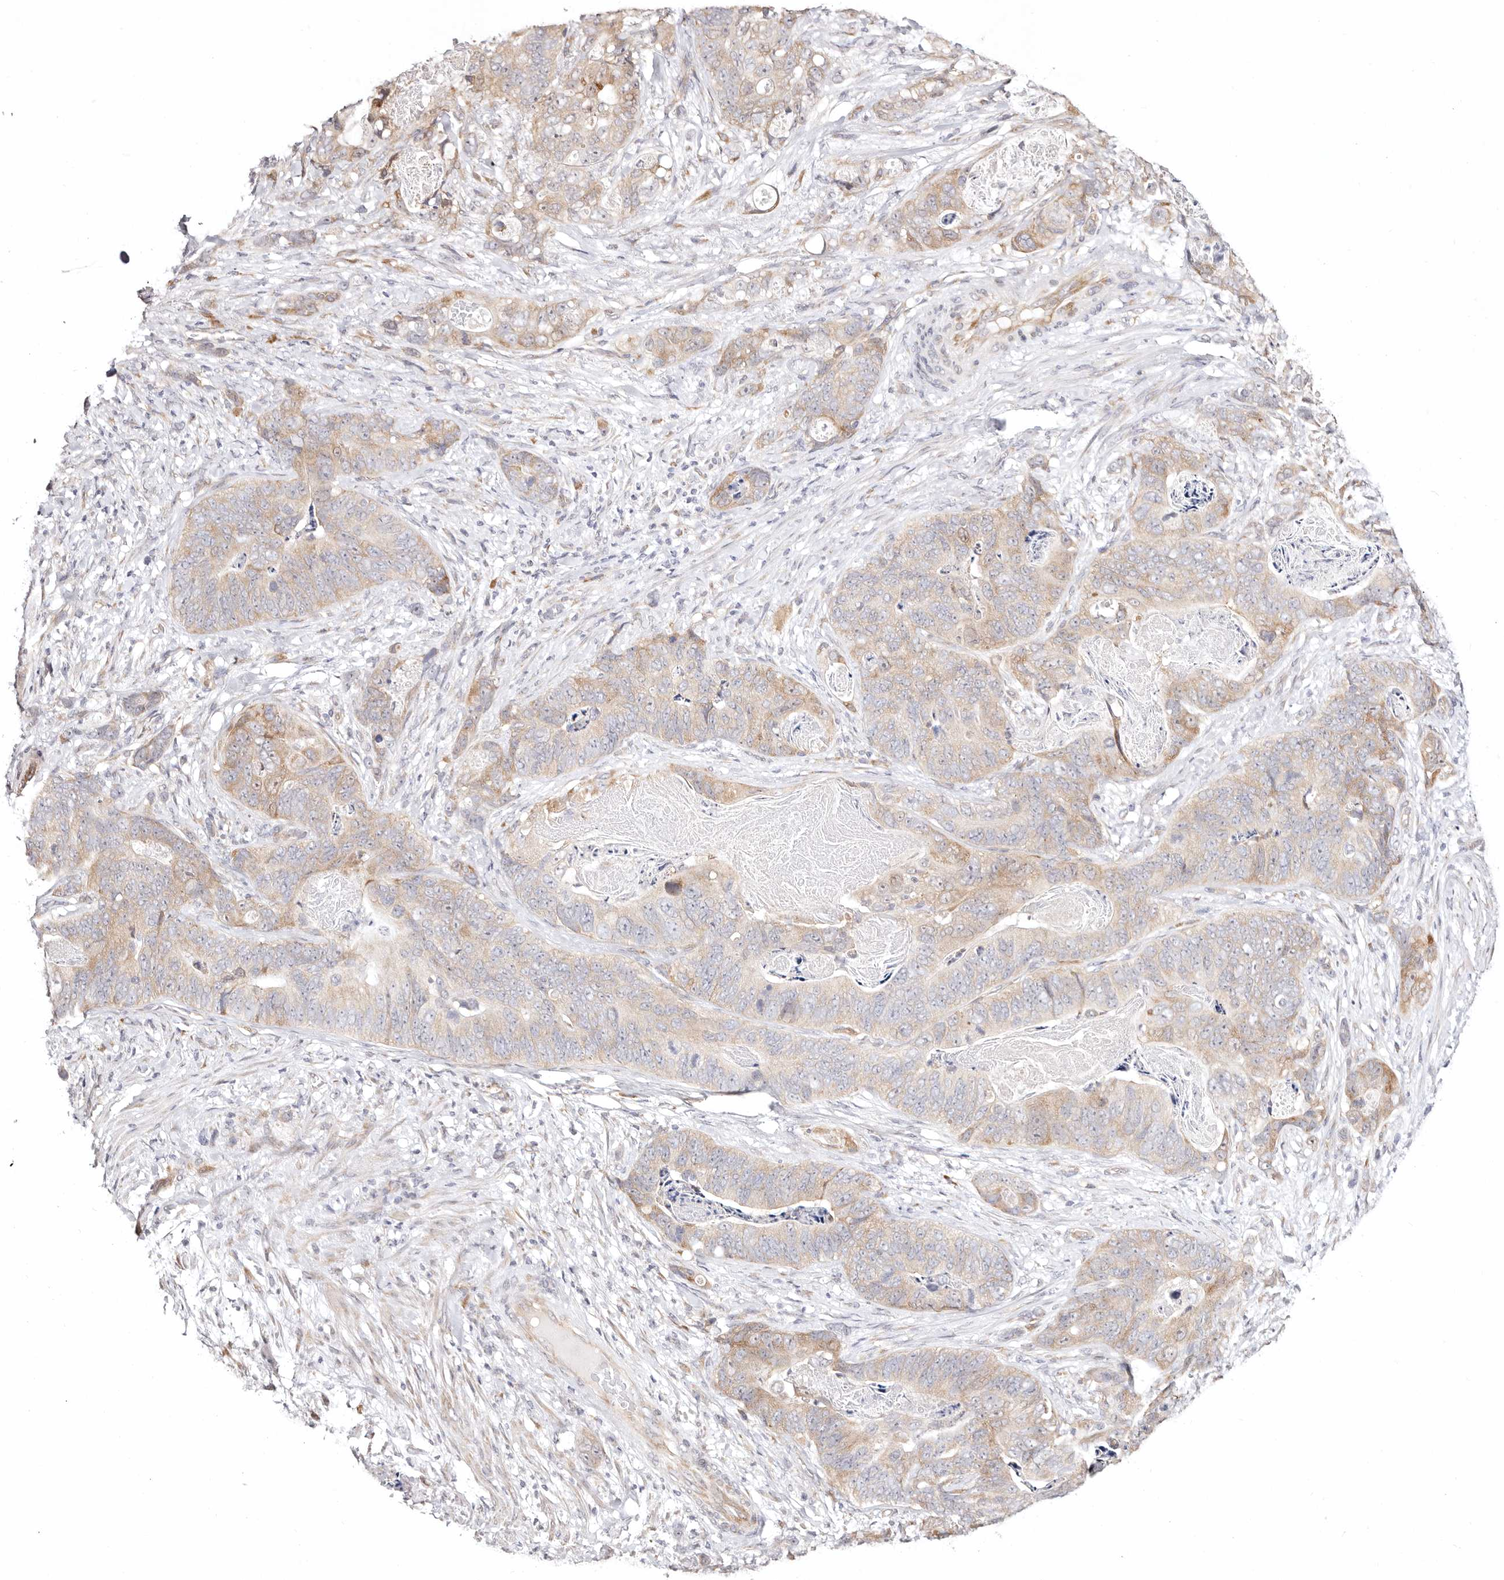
{"staining": {"intensity": "weak", "quantity": "25%-75%", "location": "cytoplasmic/membranous"}, "tissue": "stomach cancer", "cell_type": "Tumor cells", "image_type": "cancer", "snomed": [{"axis": "morphology", "description": "Normal tissue, NOS"}, {"axis": "morphology", "description": "Adenocarcinoma, NOS"}, {"axis": "topography", "description": "Stomach"}], "caption": "IHC of stomach adenocarcinoma shows low levels of weak cytoplasmic/membranous positivity in about 25%-75% of tumor cells.", "gene": "BCL2L15", "patient": {"sex": "female", "age": 89}}